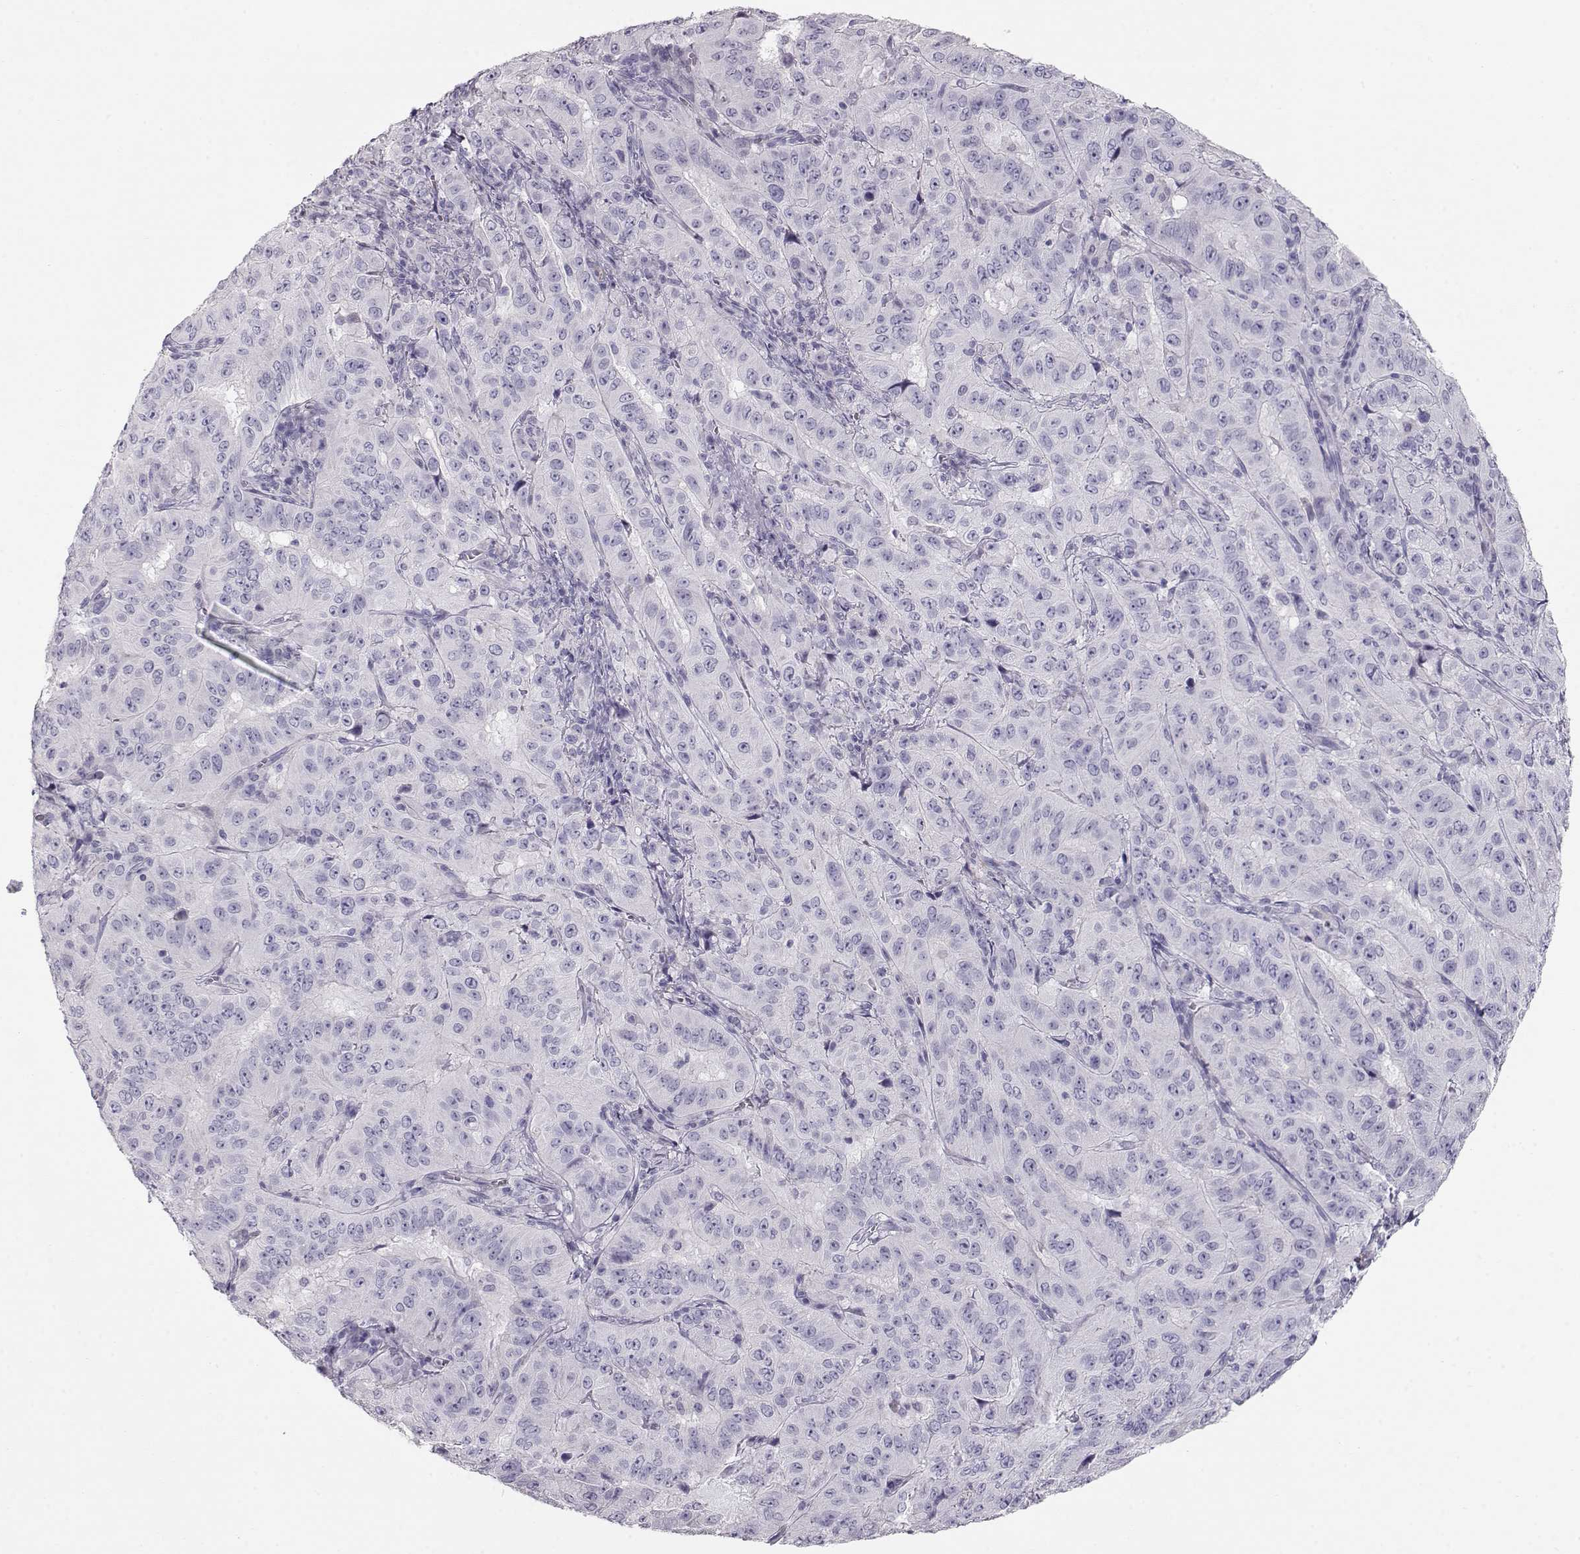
{"staining": {"intensity": "negative", "quantity": "none", "location": "none"}, "tissue": "pancreatic cancer", "cell_type": "Tumor cells", "image_type": "cancer", "snomed": [{"axis": "morphology", "description": "Adenocarcinoma, NOS"}, {"axis": "topography", "description": "Pancreas"}], "caption": "Tumor cells show no significant positivity in pancreatic cancer (adenocarcinoma). The staining is performed using DAB brown chromogen with nuclei counter-stained in using hematoxylin.", "gene": "SLITRK3", "patient": {"sex": "male", "age": 63}}